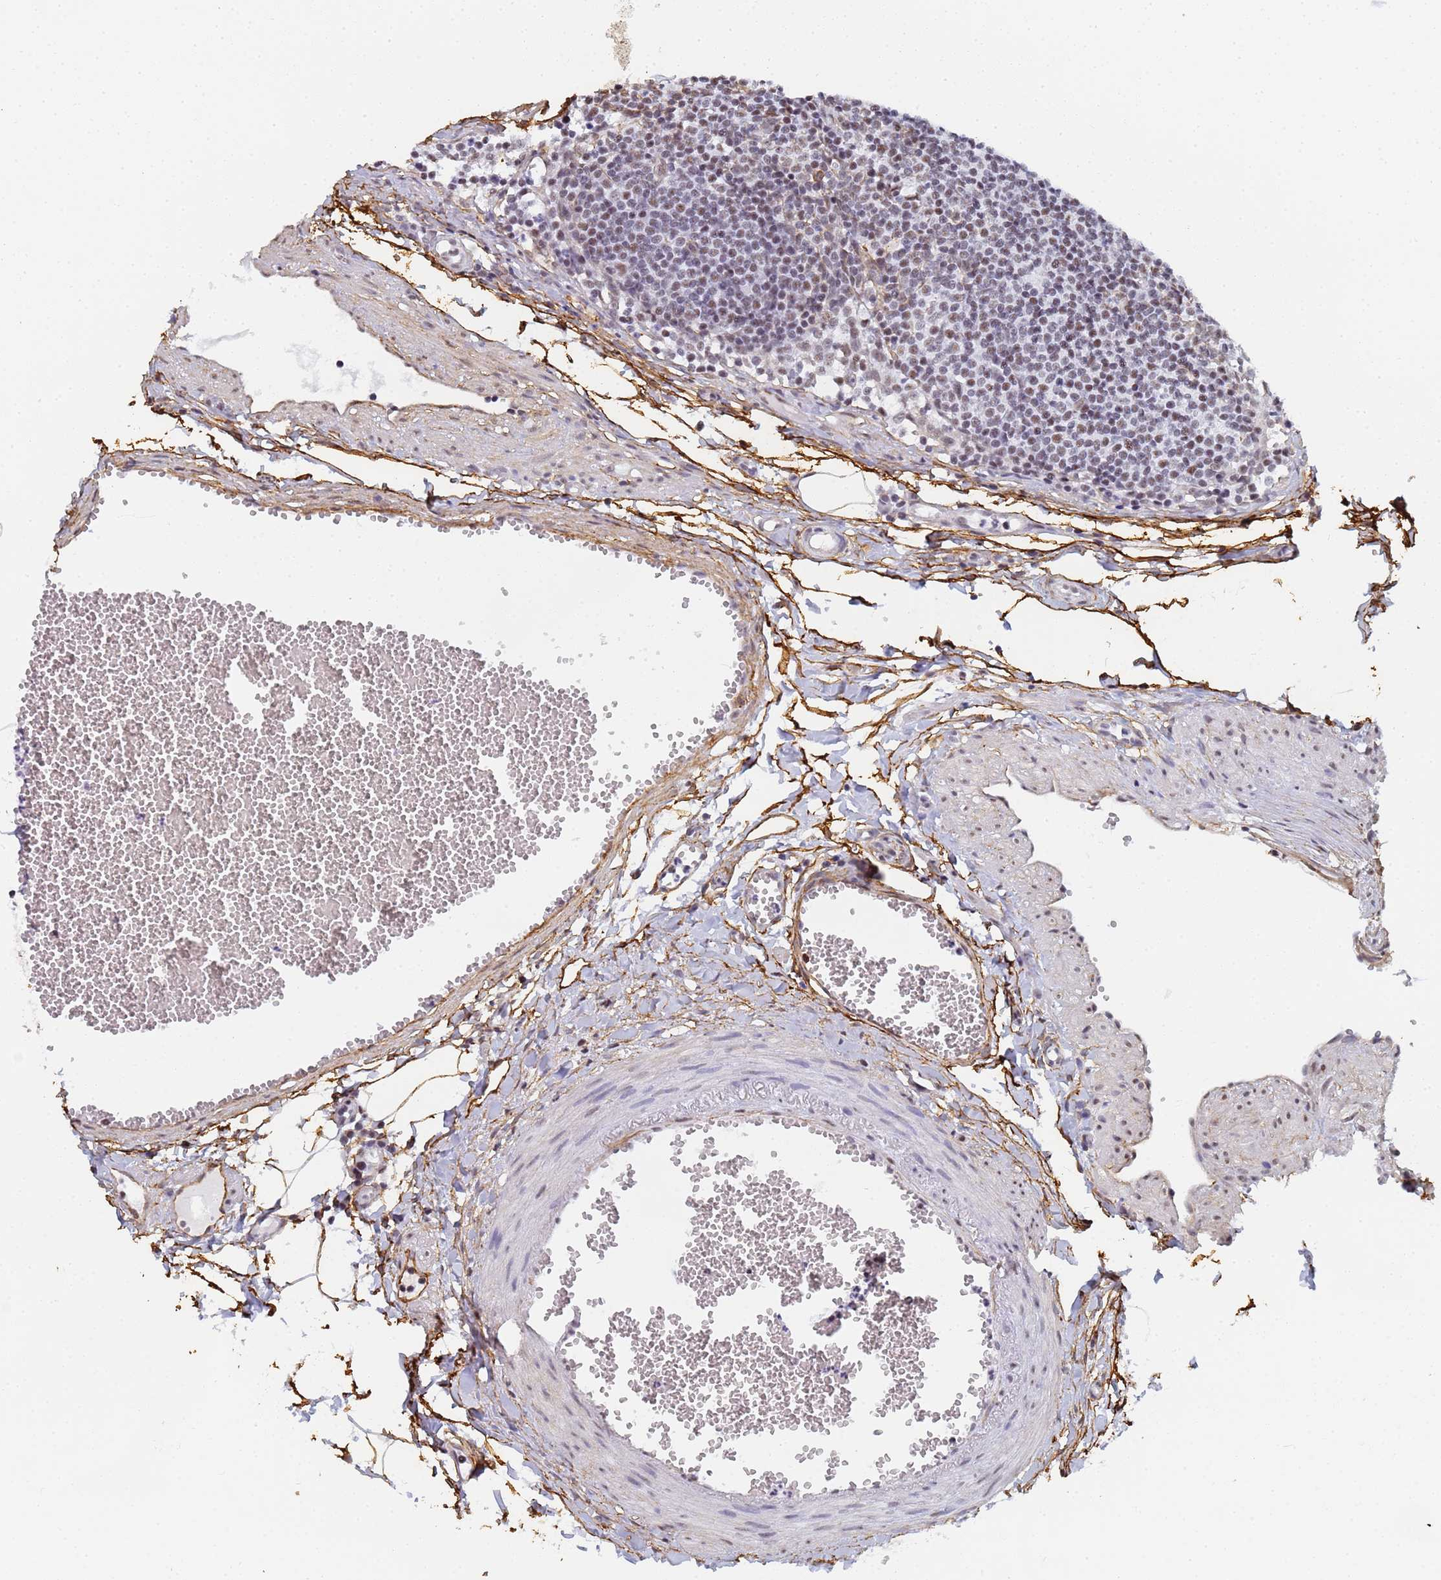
{"staining": {"intensity": "weak", "quantity": "<25%", "location": "nuclear"}, "tissue": "lymph node", "cell_type": "Germinal center cells", "image_type": "normal", "snomed": [{"axis": "morphology", "description": "Normal tissue, NOS"}, {"axis": "topography", "description": "Lymph node"}], "caption": "The image displays no significant staining in germinal center cells of lymph node. Nuclei are stained in blue.", "gene": "PRRT4", "patient": {"sex": "female", "age": 27}}